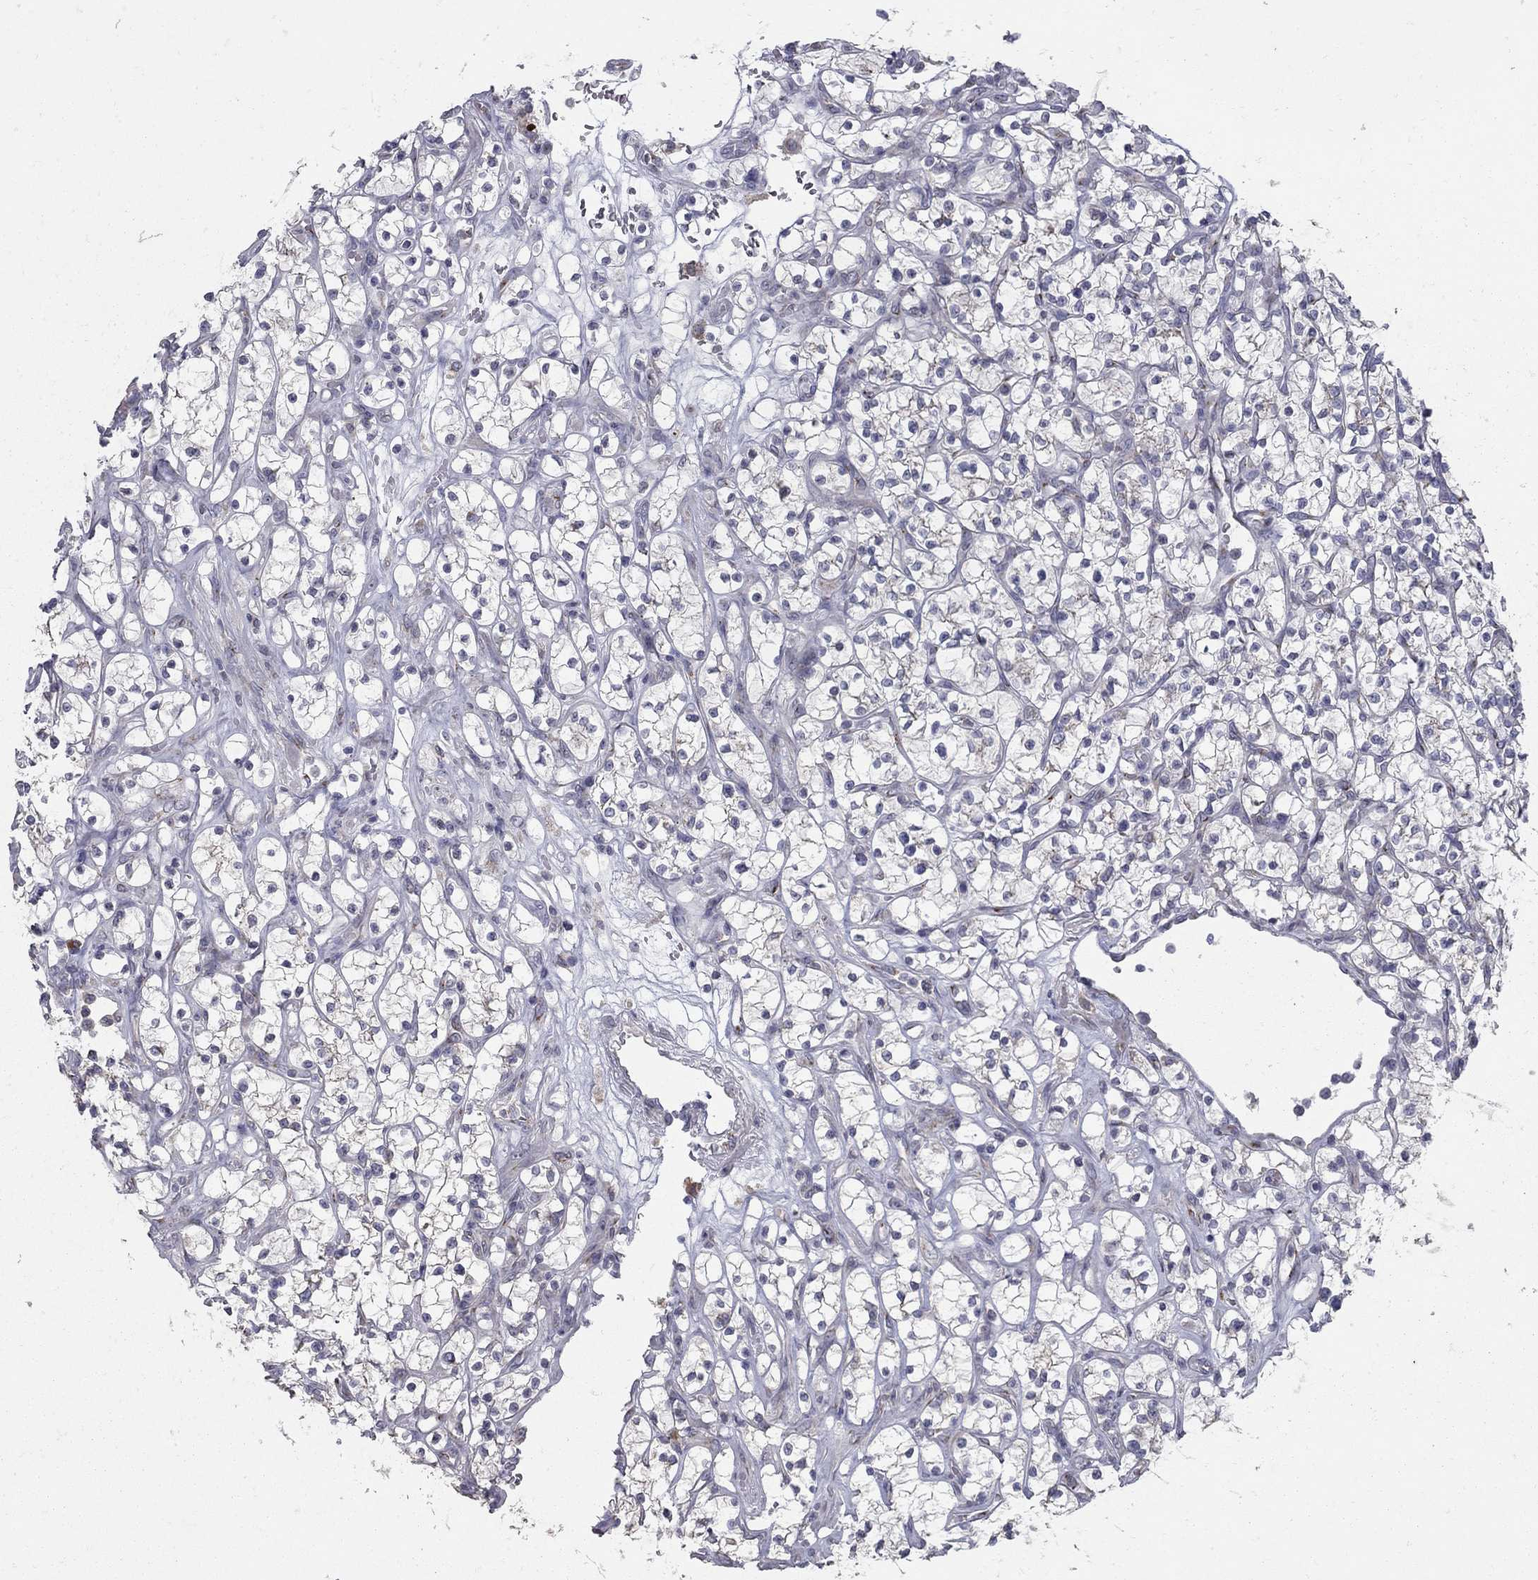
{"staining": {"intensity": "negative", "quantity": "none", "location": "none"}, "tissue": "renal cancer", "cell_type": "Tumor cells", "image_type": "cancer", "snomed": [{"axis": "morphology", "description": "Adenocarcinoma, NOS"}, {"axis": "topography", "description": "Kidney"}], "caption": "The IHC micrograph has no significant expression in tumor cells of renal adenocarcinoma tissue.", "gene": "KIAA0319L", "patient": {"sex": "female", "age": 64}}